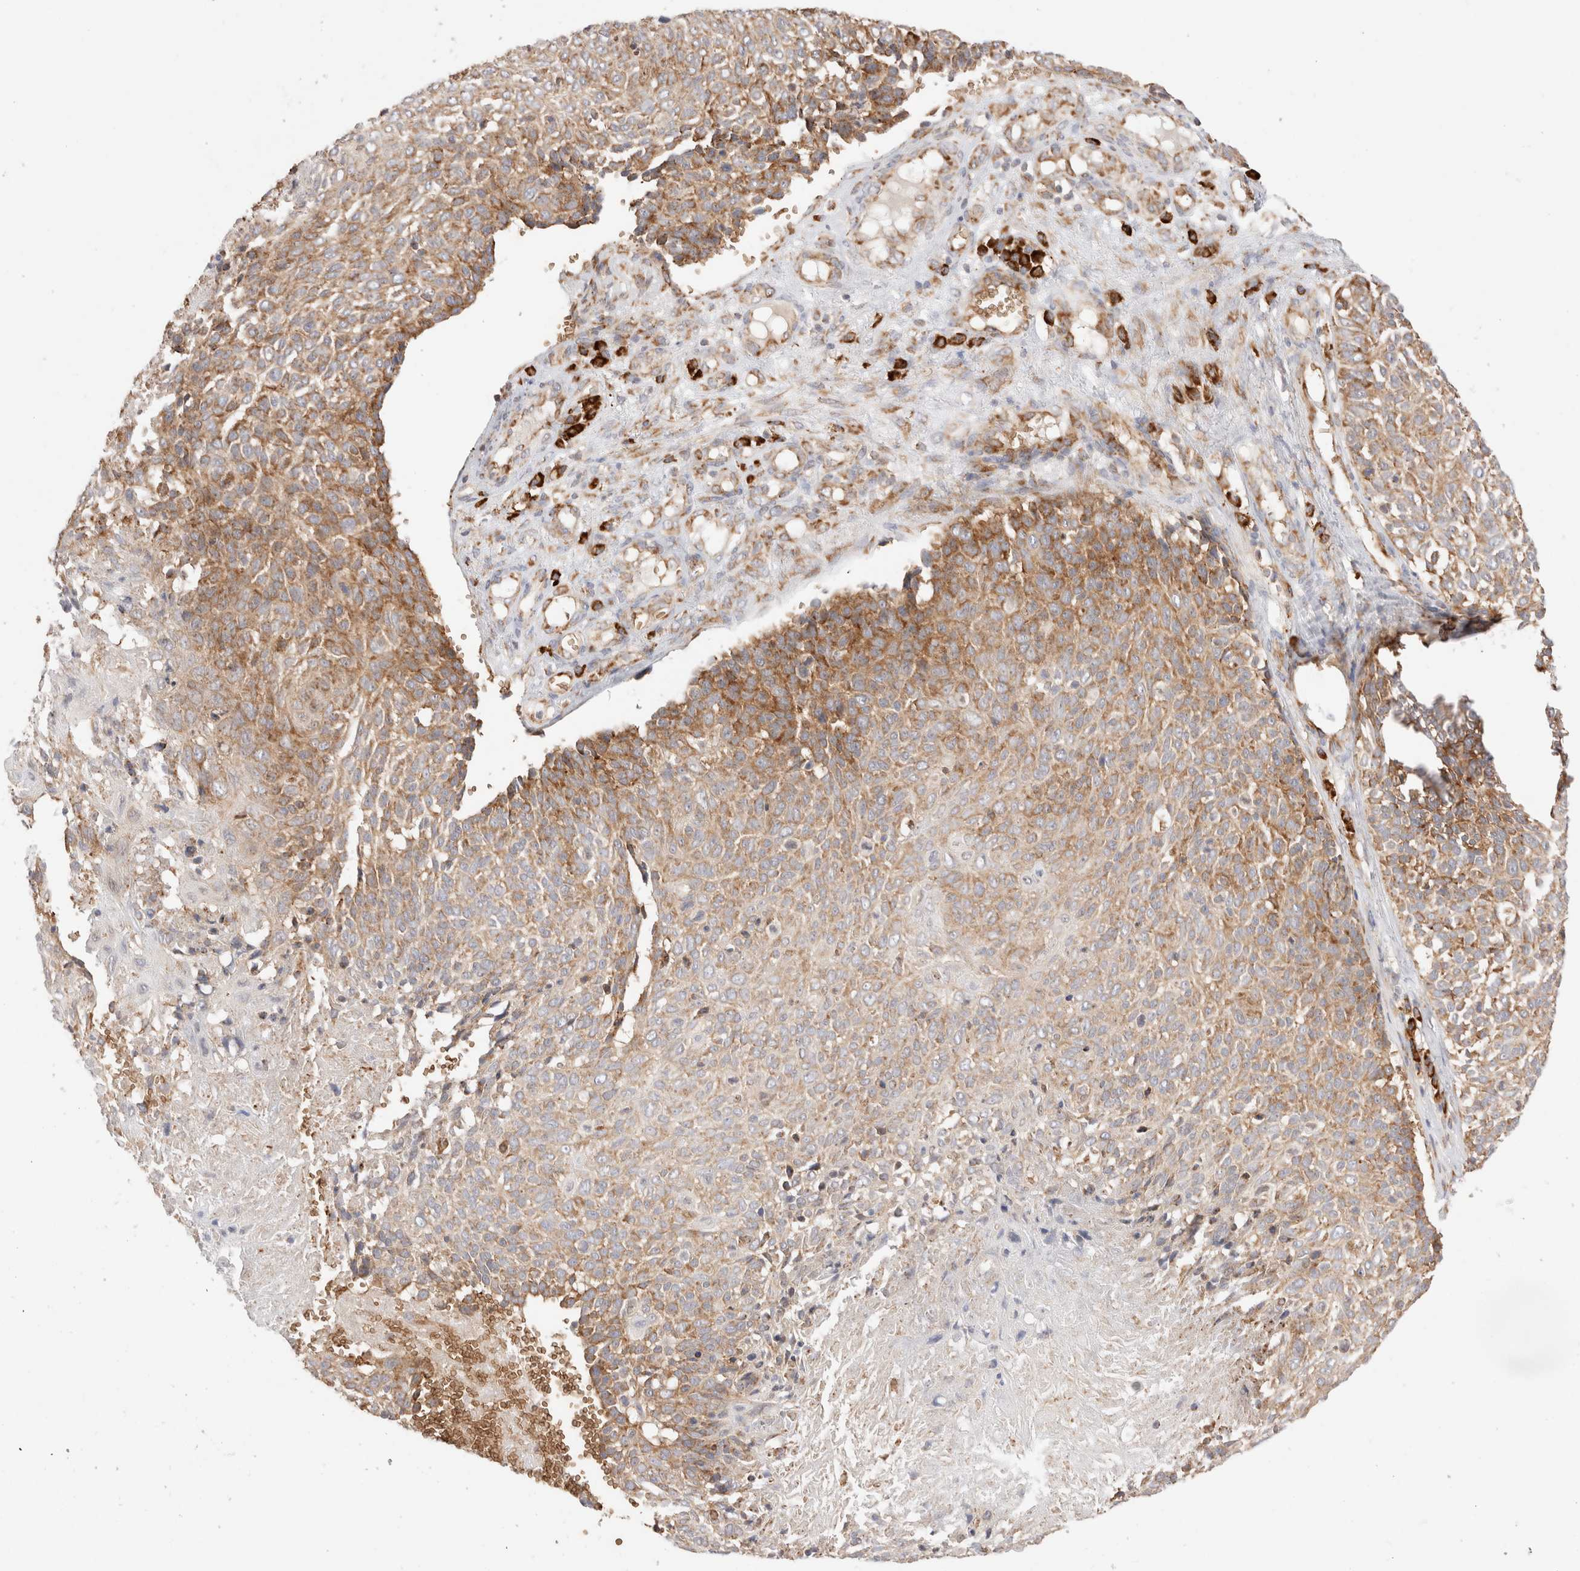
{"staining": {"intensity": "moderate", "quantity": ">75%", "location": "cytoplasmic/membranous"}, "tissue": "cervical cancer", "cell_type": "Tumor cells", "image_type": "cancer", "snomed": [{"axis": "morphology", "description": "Squamous cell carcinoma, NOS"}, {"axis": "topography", "description": "Cervix"}], "caption": "A brown stain labels moderate cytoplasmic/membranous positivity of a protein in human cervical cancer (squamous cell carcinoma) tumor cells.", "gene": "UTS2B", "patient": {"sex": "female", "age": 74}}